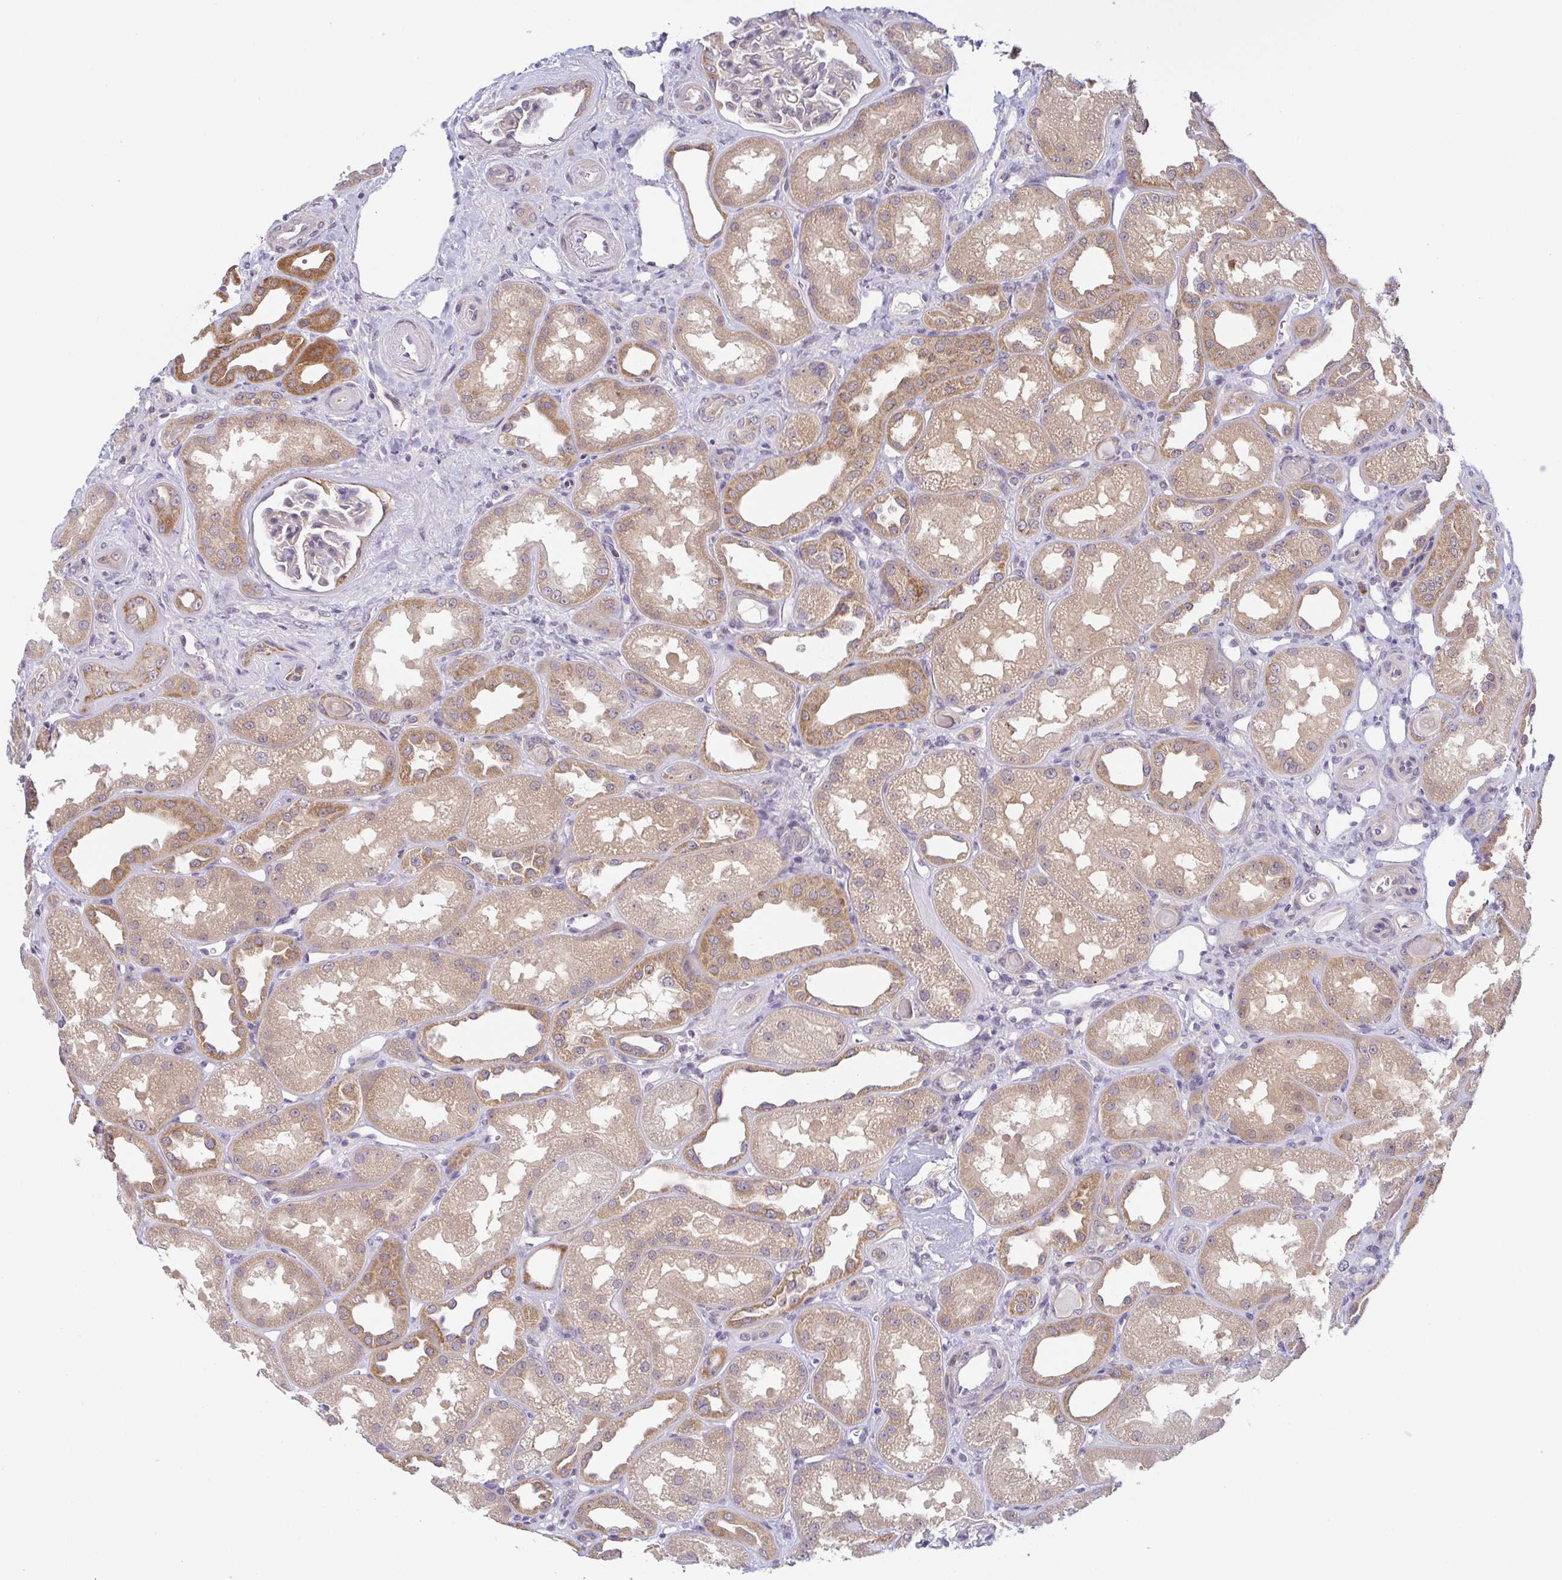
{"staining": {"intensity": "negative", "quantity": "none", "location": "none"}, "tissue": "kidney", "cell_type": "Cells in glomeruli", "image_type": "normal", "snomed": [{"axis": "morphology", "description": "Normal tissue, NOS"}, {"axis": "topography", "description": "Kidney"}], "caption": "Immunohistochemical staining of unremarkable human kidney shows no significant expression in cells in glomeruli. Nuclei are stained in blue.", "gene": "BCL2L1", "patient": {"sex": "male", "age": 61}}